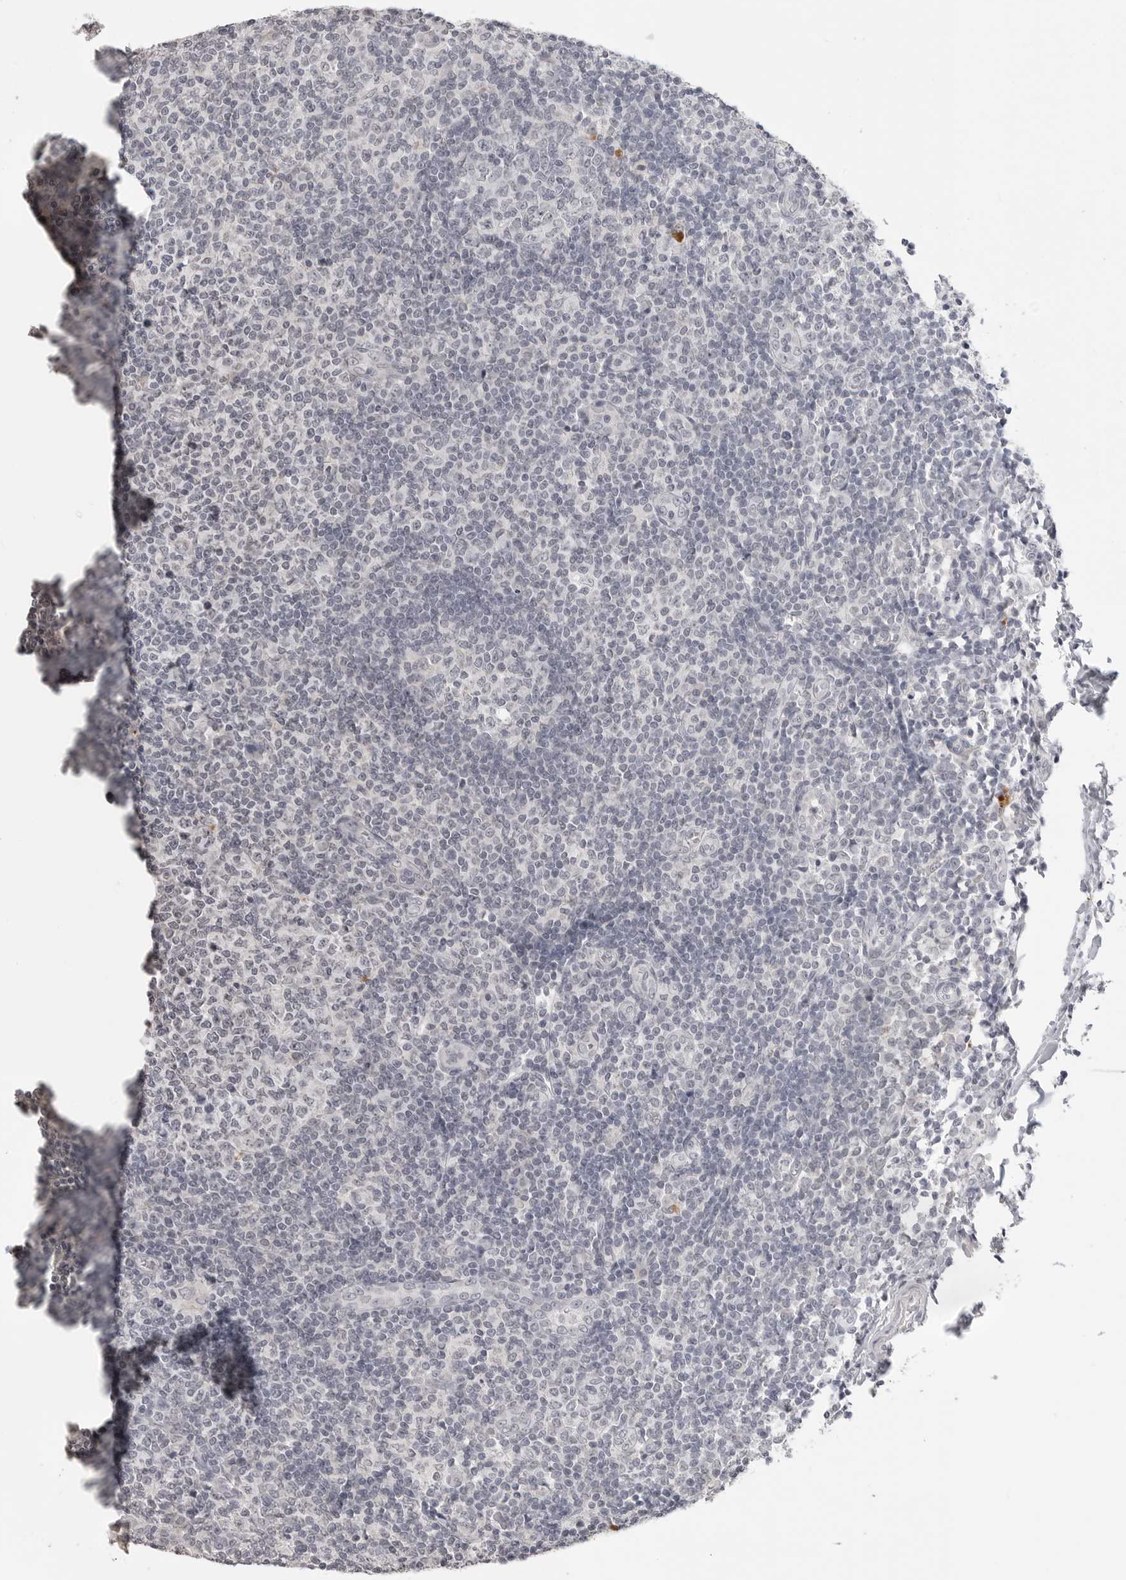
{"staining": {"intensity": "negative", "quantity": "none", "location": "none"}, "tissue": "tonsil", "cell_type": "Germinal center cells", "image_type": "normal", "snomed": [{"axis": "morphology", "description": "Normal tissue, NOS"}, {"axis": "topography", "description": "Tonsil"}], "caption": "Micrograph shows no protein expression in germinal center cells of benign tonsil. The staining was performed using DAB to visualize the protein expression in brown, while the nuclei were stained in blue with hematoxylin (Magnification: 20x).", "gene": "PRSS1", "patient": {"sex": "female", "age": 19}}